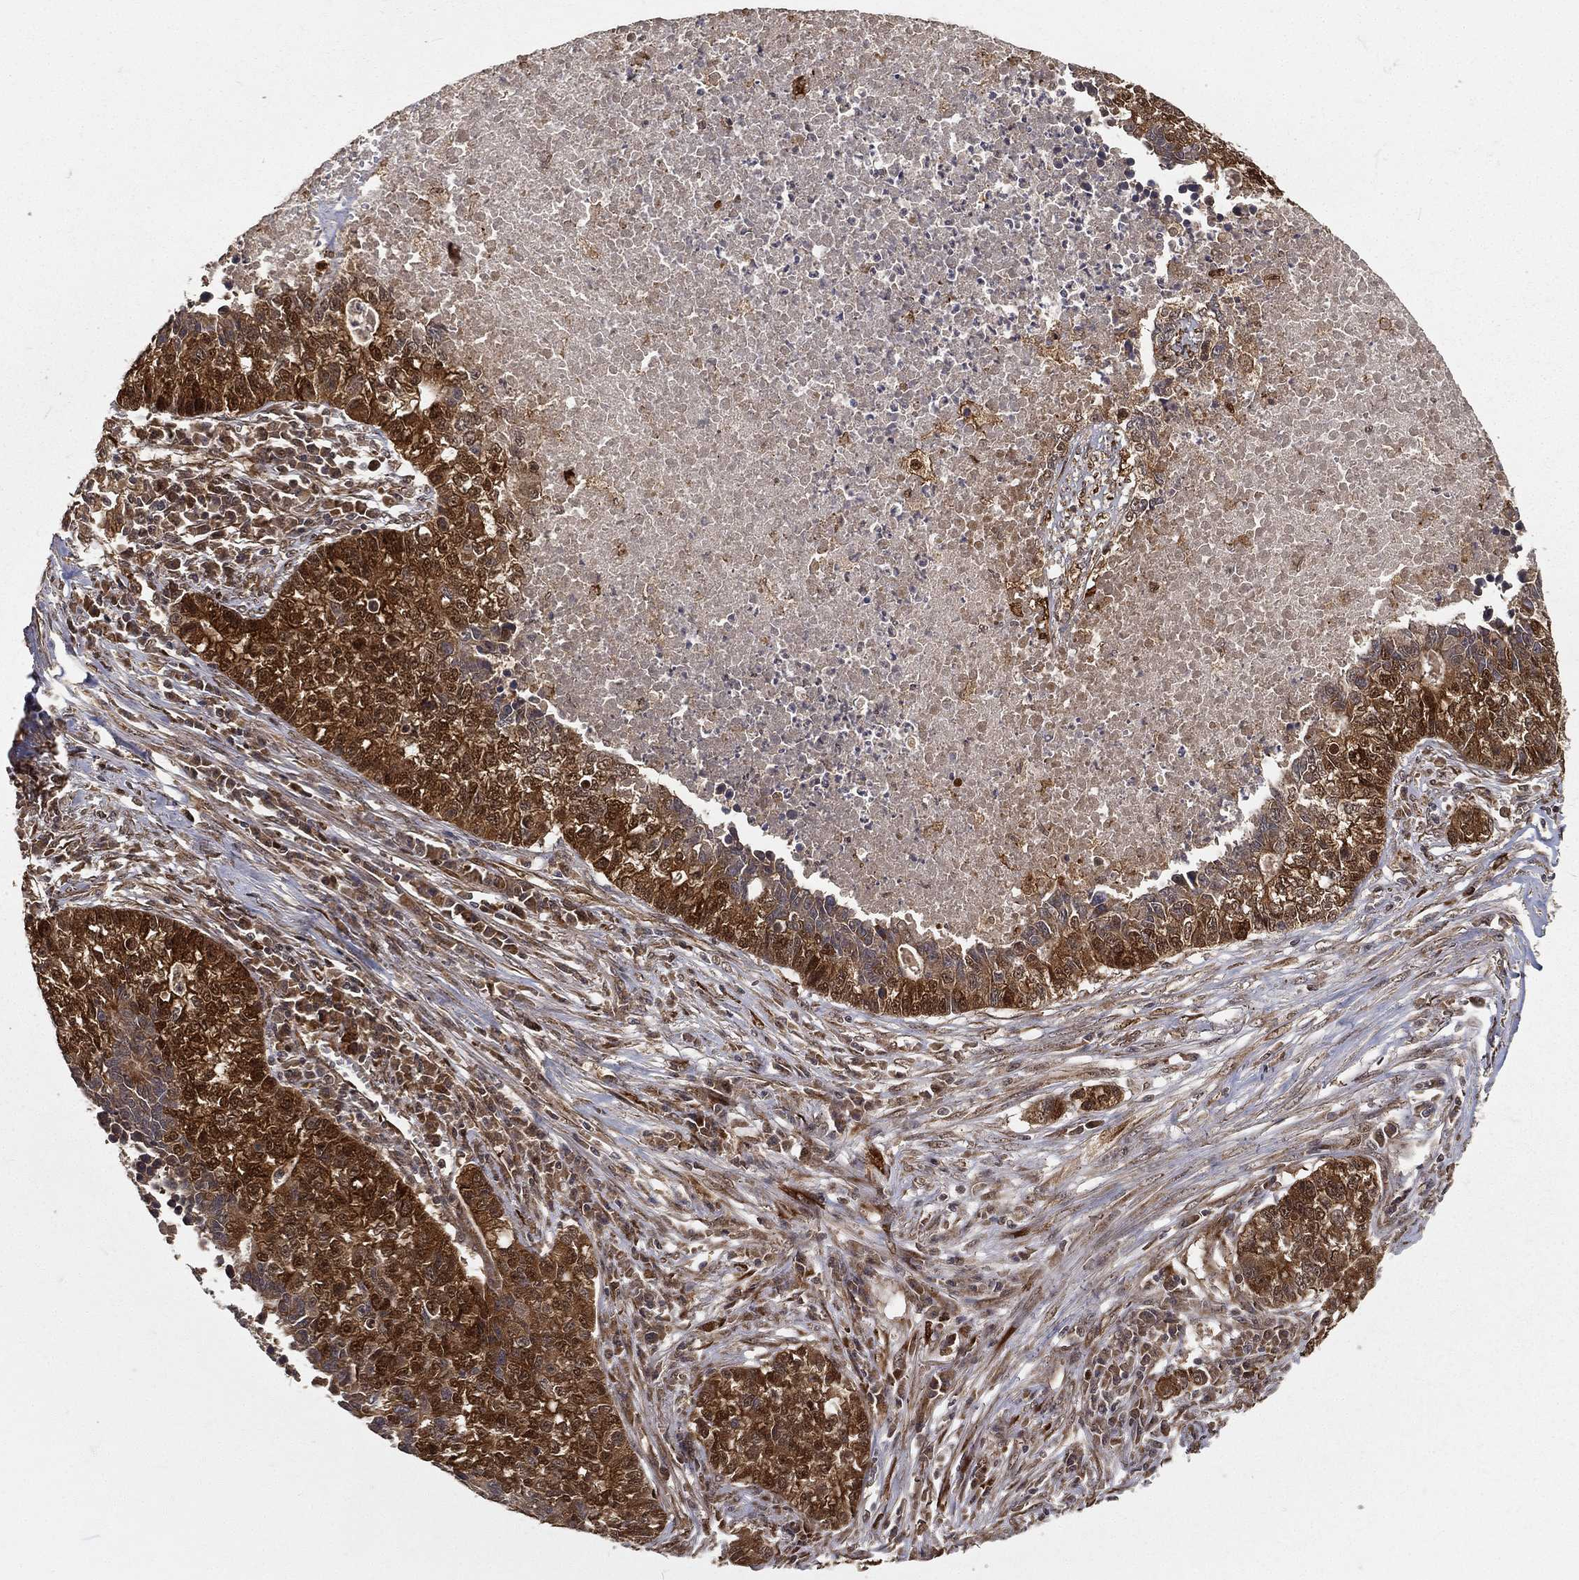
{"staining": {"intensity": "strong", "quantity": "25%-75%", "location": "cytoplasmic/membranous,nuclear"}, "tissue": "lung cancer", "cell_type": "Tumor cells", "image_type": "cancer", "snomed": [{"axis": "morphology", "description": "Adenocarcinoma, NOS"}, {"axis": "topography", "description": "Lung"}], "caption": "Human lung adenocarcinoma stained for a protein (brown) displays strong cytoplasmic/membranous and nuclear positive expression in approximately 25%-75% of tumor cells.", "gene": "MAPK1", "patient": {"sex": "male", "age": 57}}